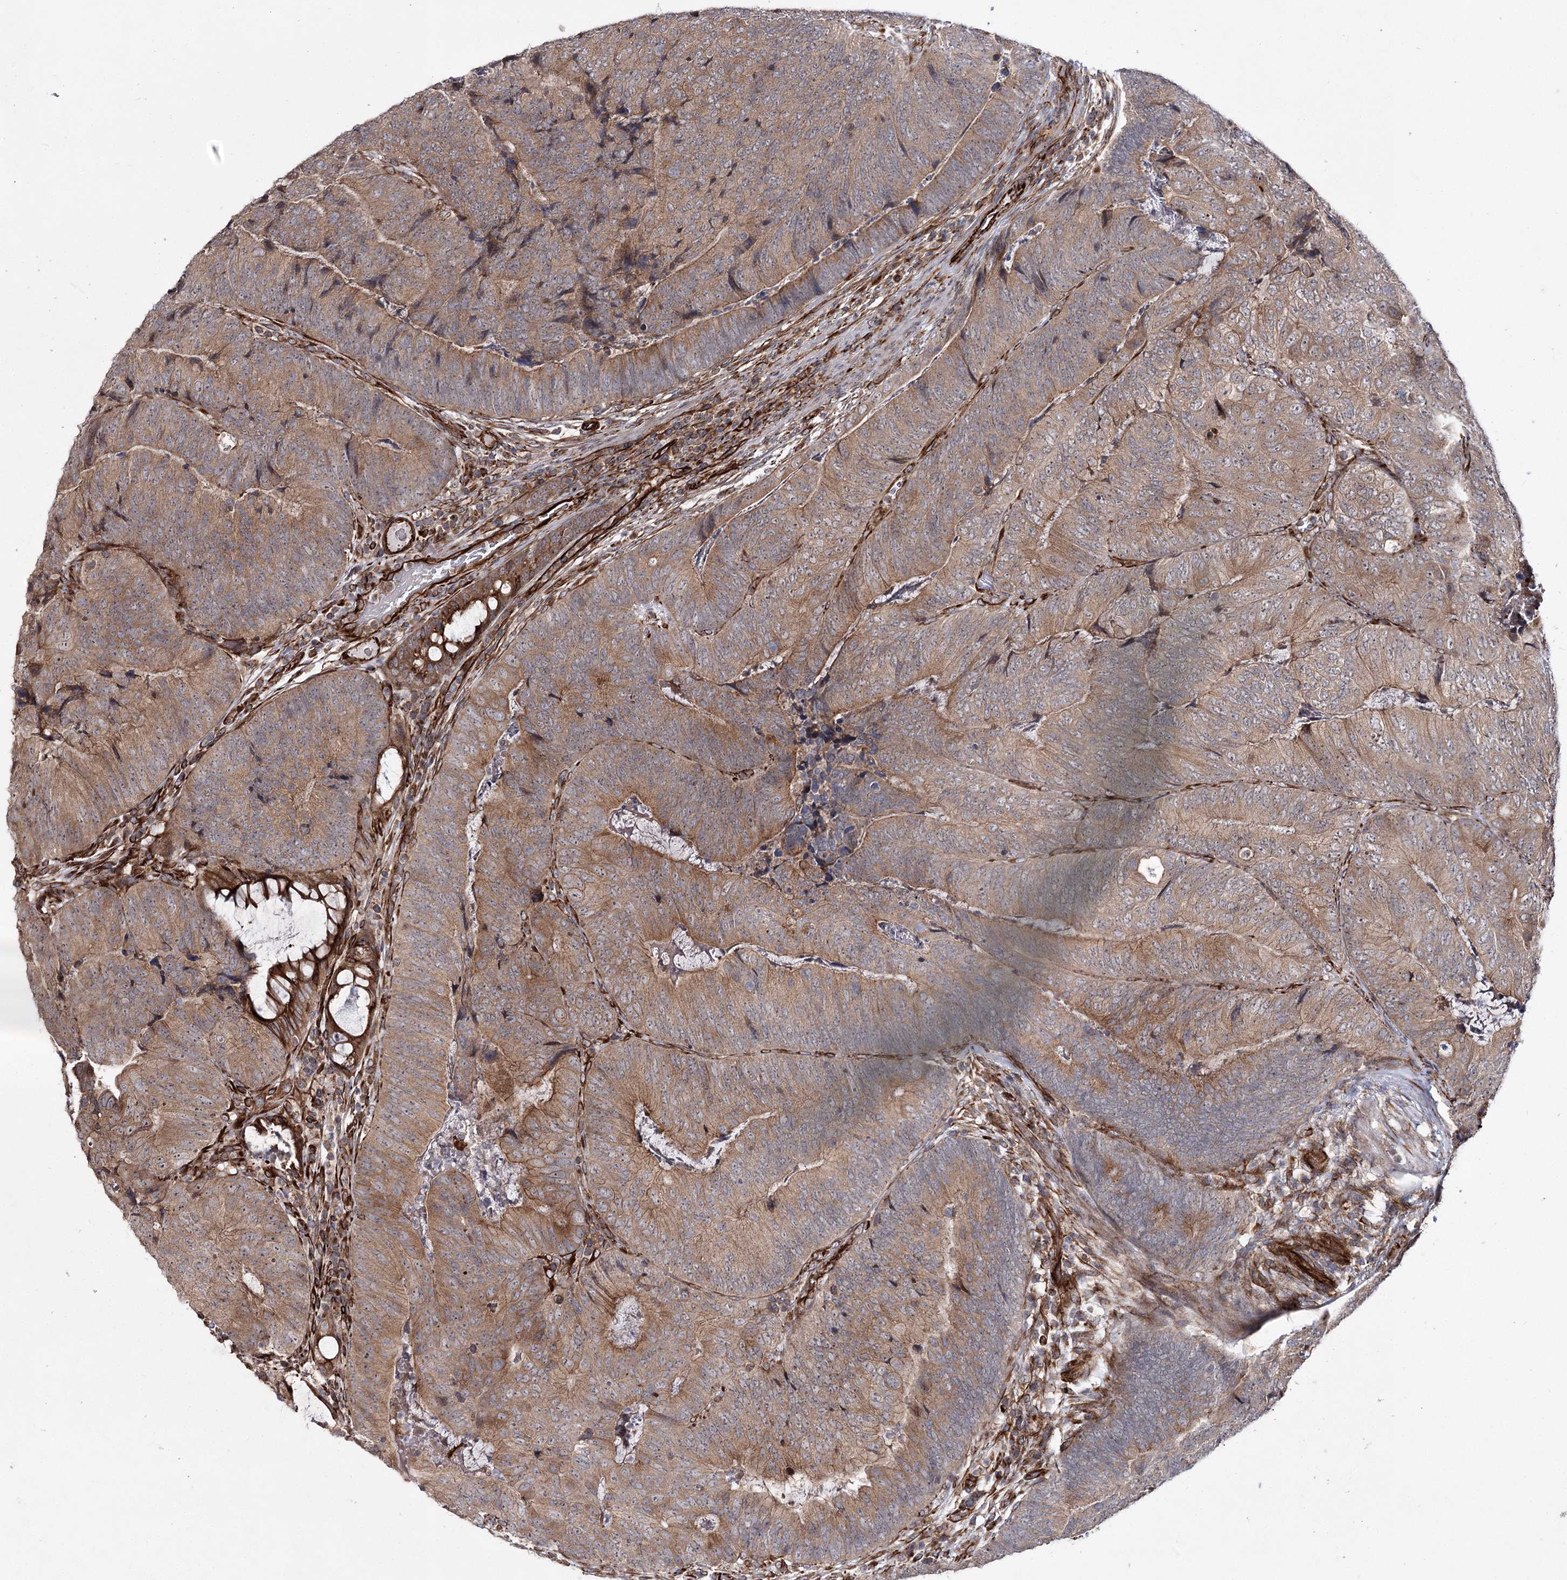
{"staining": {"intensity": "weak", "quantity": ">75%", "location": "cytoplasmic/membranous"}, "tissue": "colorectal cancer", "cell_type": "Tumor cells", "image_type": "cancer", "snomed": [{"axis": "morphology", "description": "Adenocarcinoma, NOS"}, {"axis": "topography", "description": "Colon"}], "caption": "Immunohistochemistry (IHC) histopathology image of human colorectal cancer stained for a protein (brown), which exhibits low levels of weak cytoplasmic/membranous positivity in about >75% of tumor cells.", "gene": "DPEP2", "patient": {"sex": "female", "age": 67}}